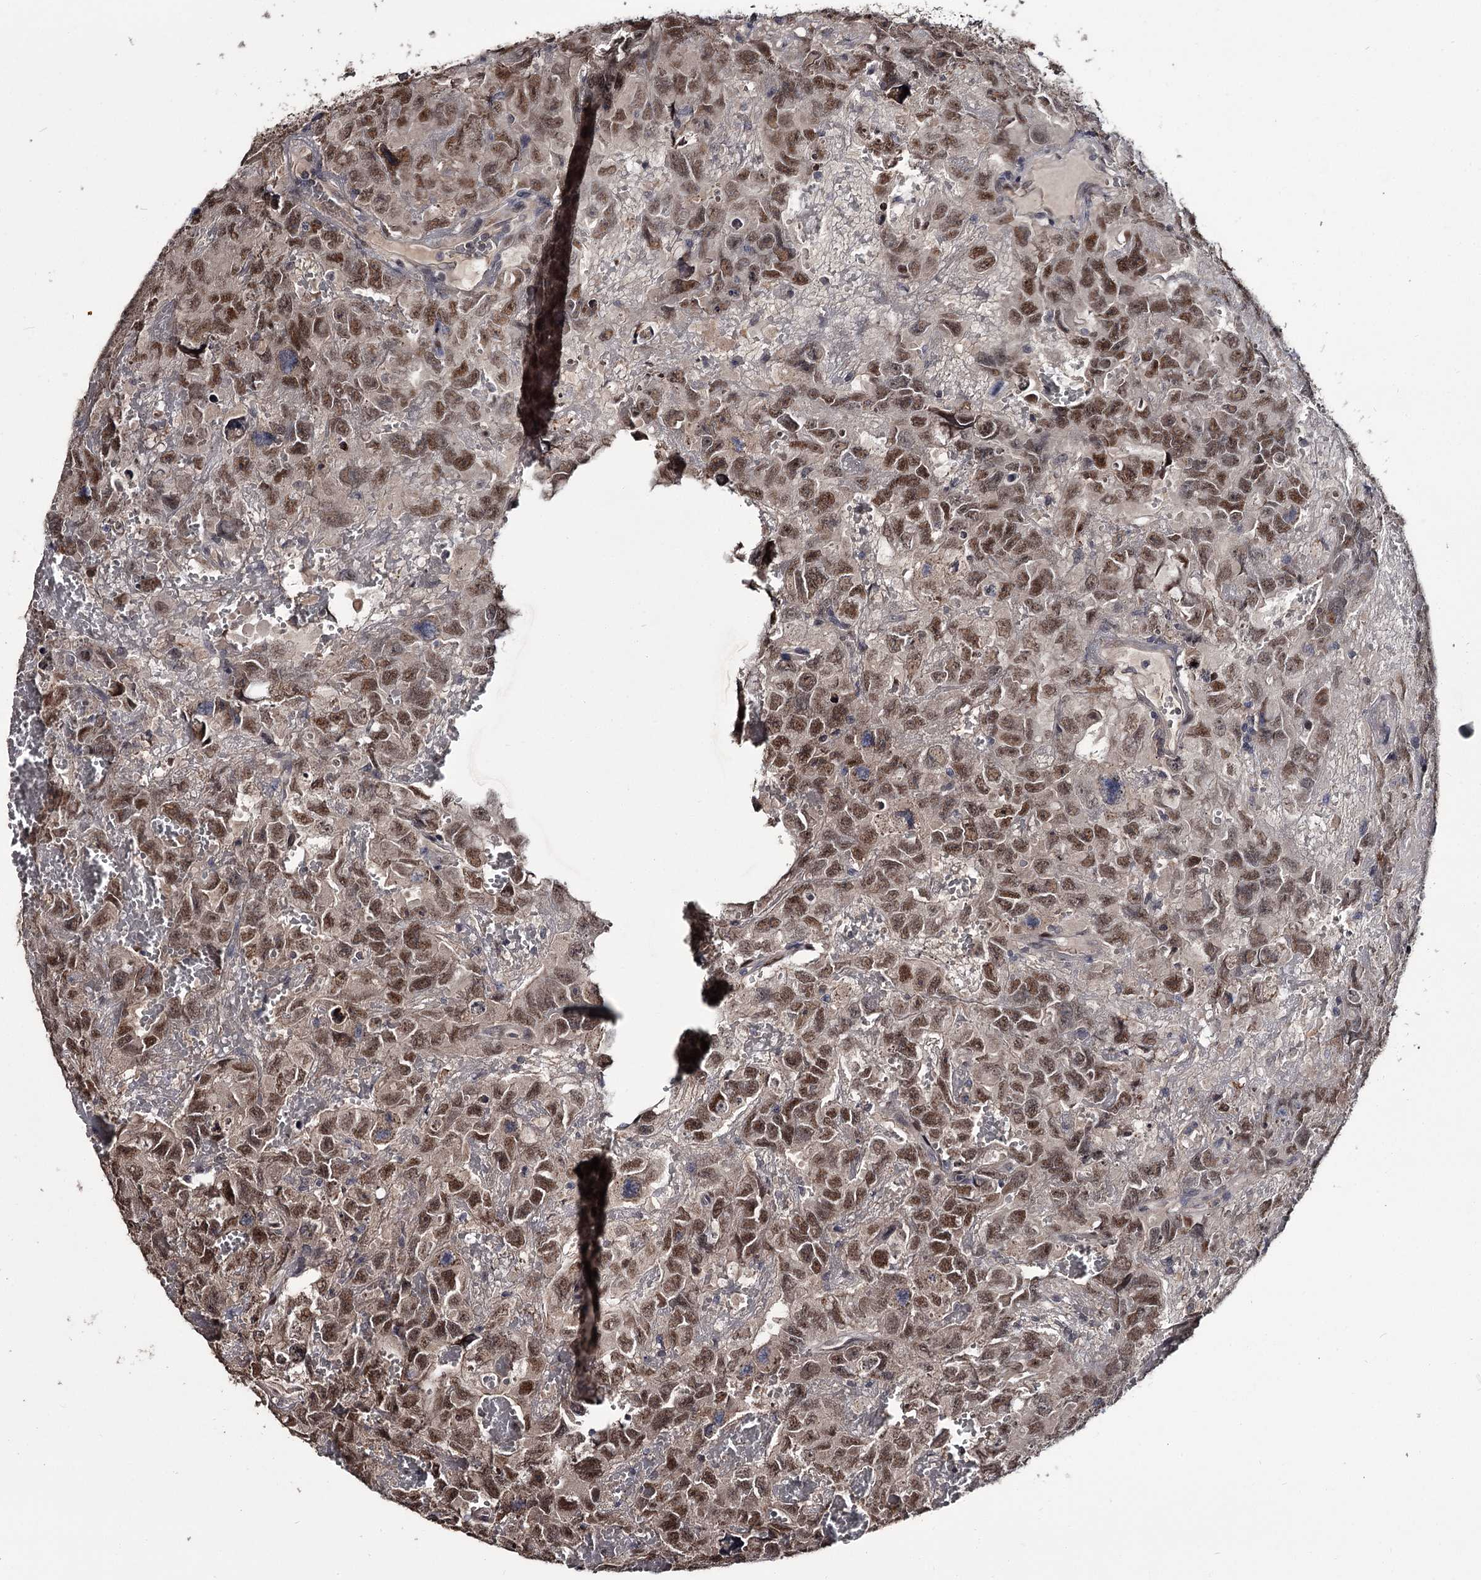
{"staining": {"intensity": "moderate", "quantity": ">75%", "location": "nuclear"}, "tissue": "testis cancer", "cell_type": "Tumor cells", "image_type": "cancer", "snomed": [{"axis": "morphology", "description": "Carcinoma, Embryonal, NOS"}, {"axis": "topography", "description": "Testis"}], "caption": "Brown immunohistochemical staining in human embryonal carcinoma (testis) reveals moderate nuclear positivity in approximately >75% of tumor cells.", "gene": "PRPF40B", "patient": {"sex": "male", "age": 45}}